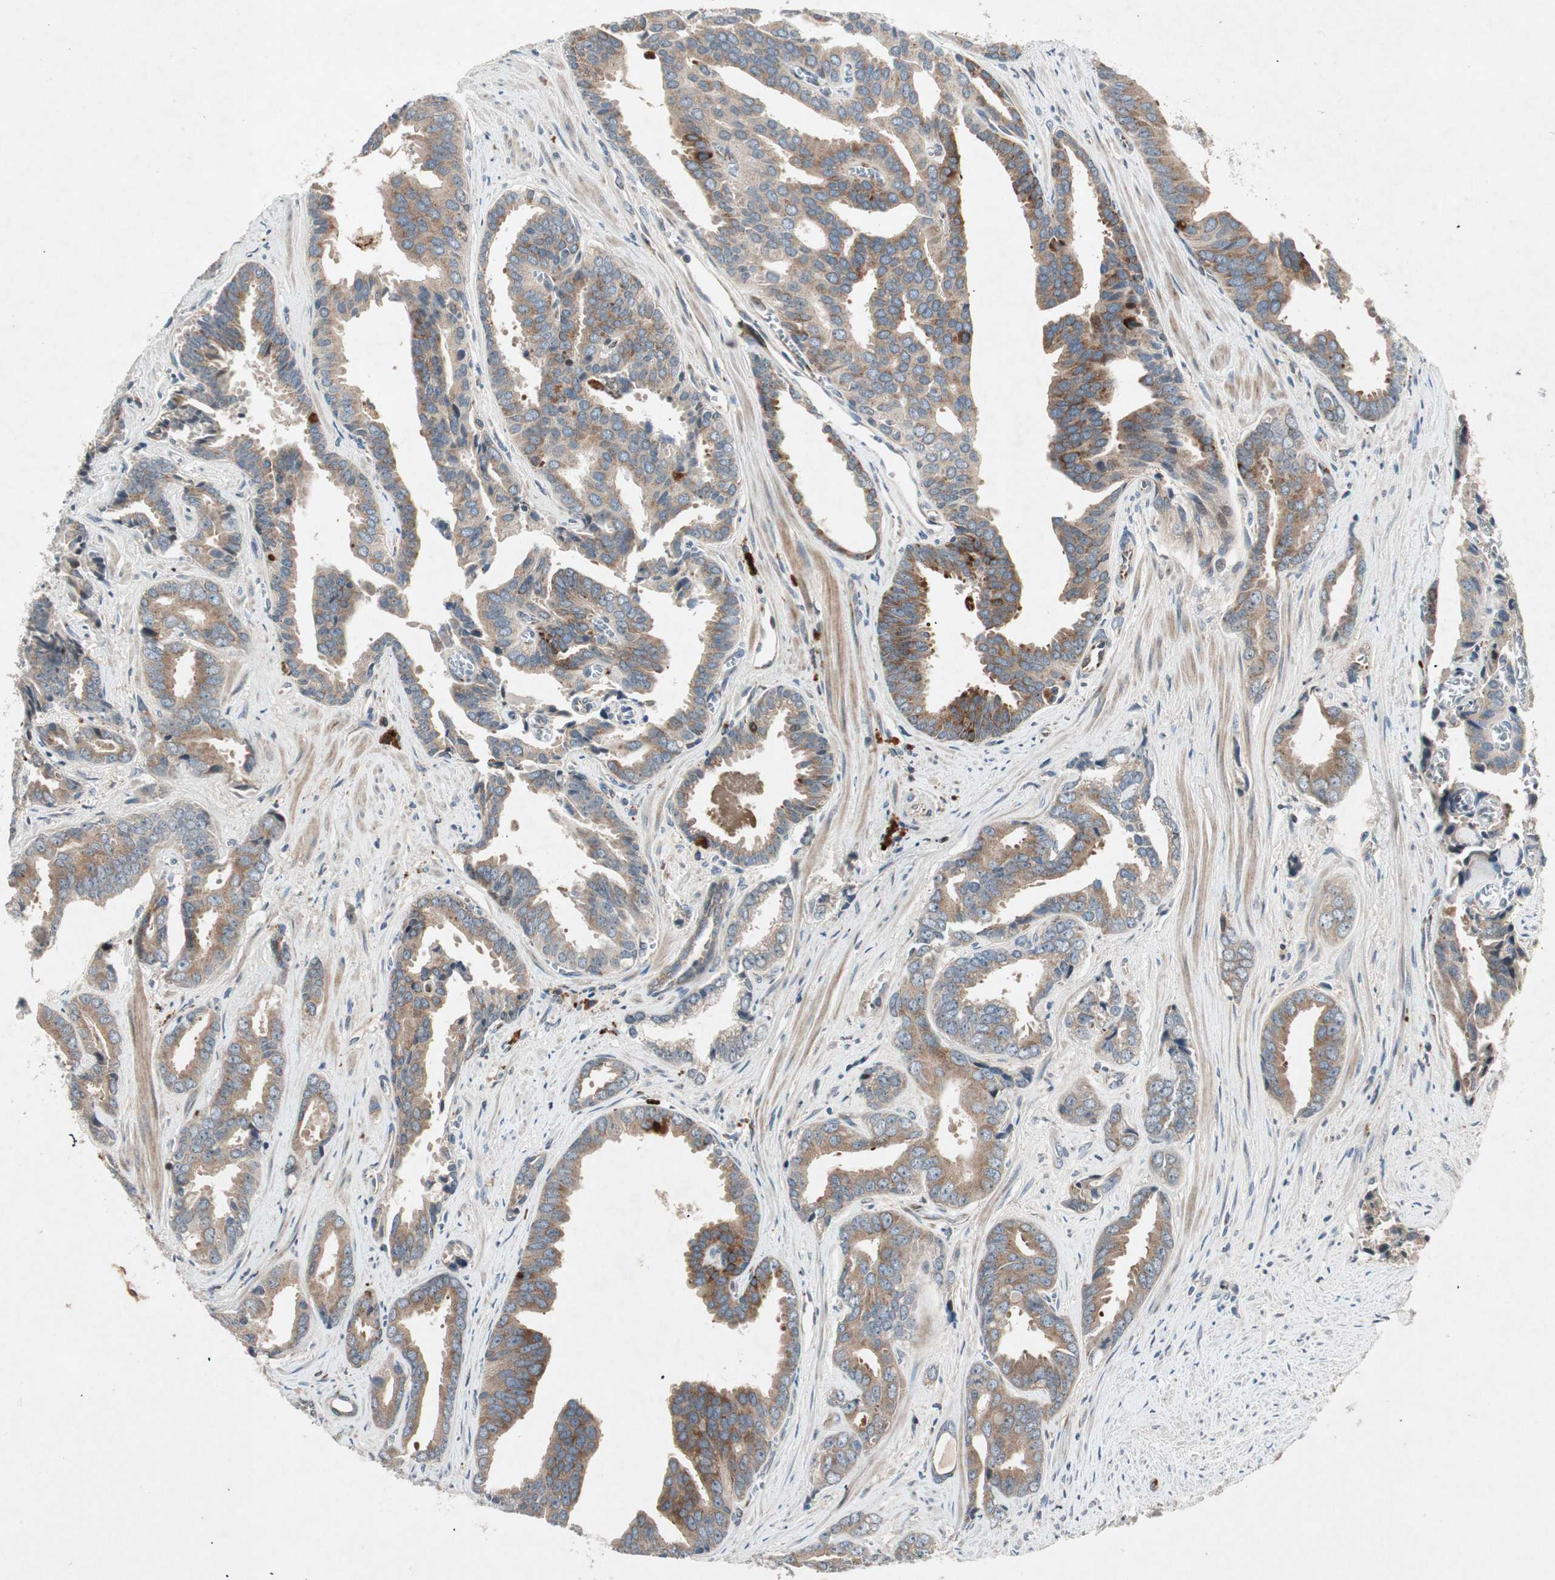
{"staining": {"intensity": "moderate", "quantity": ">75%", "location": "cytoplasmic/membranous"}, "tissue": "prostate cancer", "cell_type": "Tumor cells", "image_type": "cancer", "snomed": [{"axis": "morphology", "description": "Adenocarcinoma, High grade"}, {"axis": "topography", "description": "Prostate"}], "caption": "Prostate cancer stained for a protein demonstrates moderate cytoplasmic/membranous positivity in tumor cells. Nuclei are stained in blue.", "gene": "APOO", "patient": {"sex": "male", "age": 67}}